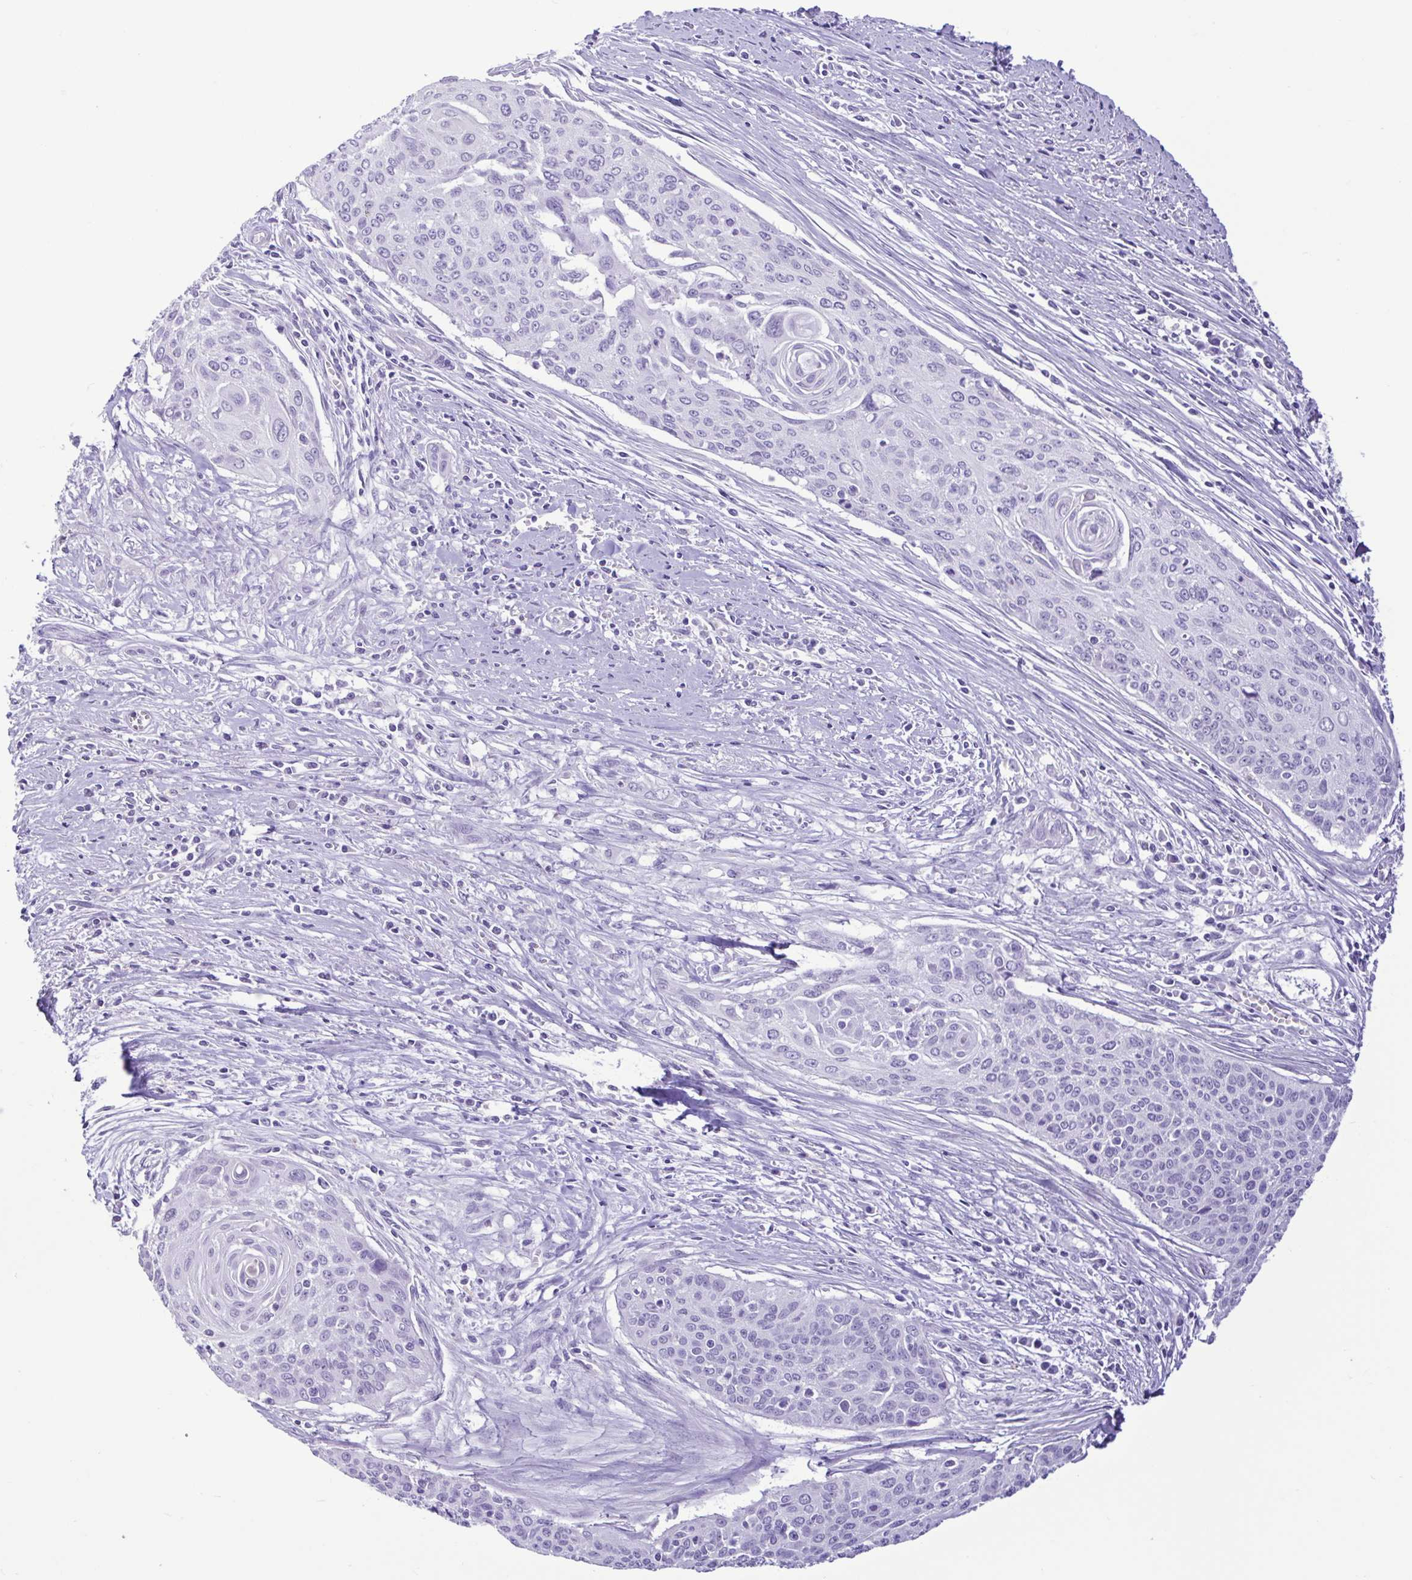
{"staining": {"intensity": "negative", "quantity": "none", "location": "none"}, "tissue": "cervical cancer", "cell_type": "Tumor cells", "image_type": "cancer", "snomed": [{"axis": "morphology", "description": "Squamous cell carcinoma, NOS"}, {"axis": "topography", "description": "Cervix"}], "caption": "An immunohistochemistry micrograph of cervical squamous cell carcinoma is shown. There is no staining in tumor cells of cervical squamous cell carcinoma. Brightfield microscopy of immunohistochemistry (IHC) stained with DAB (brown) and hematoxylin (blue), captured at high magnification.", "gene": "CBY2", "patient": {"sex": "female", "age": 55}}